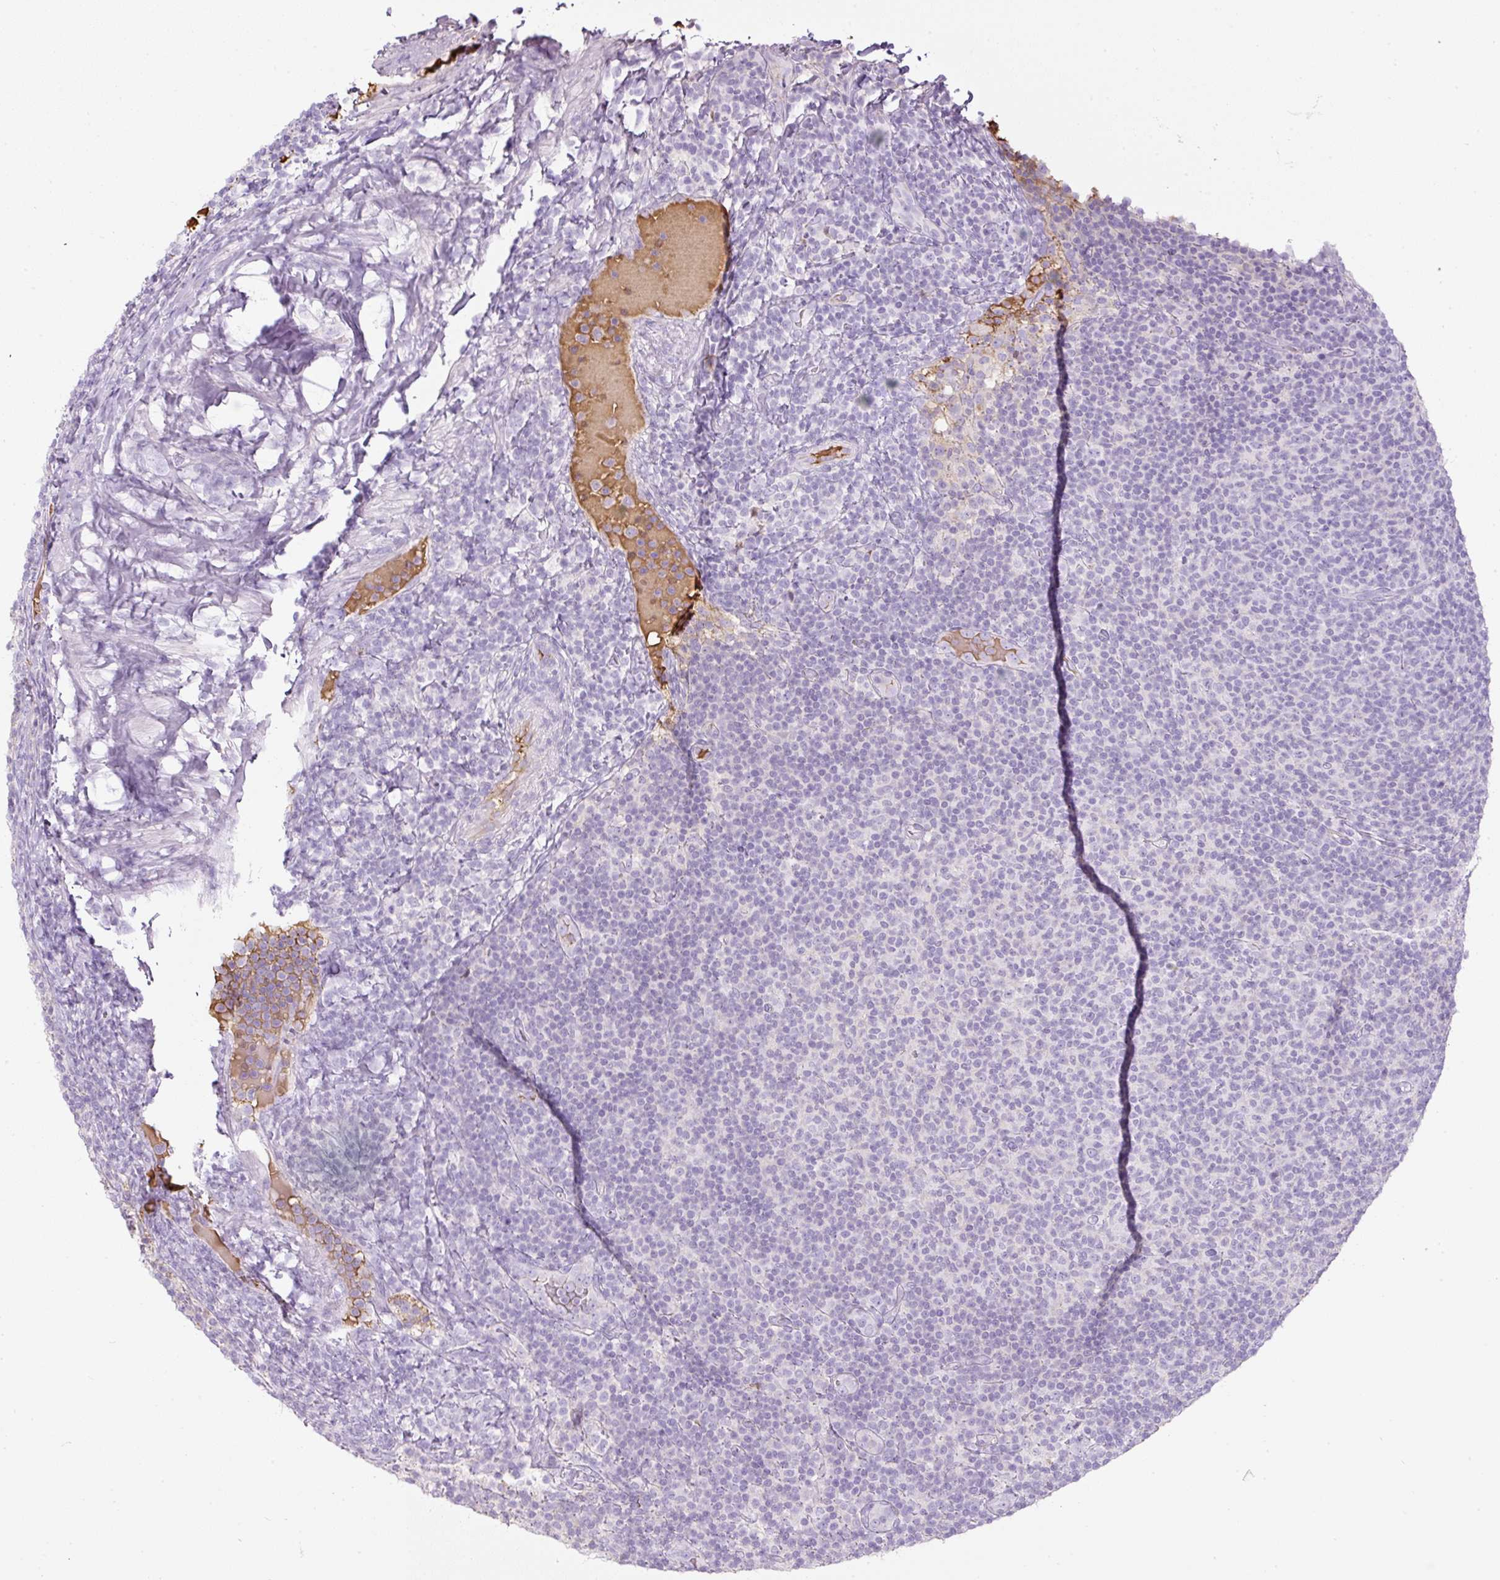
{"staining": {"intensity": "negative", "quantity": "none", "location": "none"}, "tissue": "lymphoma", "cell_type": "Tumor cells", "image_type": "cancer", "snomed": [{"axis": "morphology", "description": "Malignant lymphoma, non-Hodgkin's type, Low grade"}, {"axis": "topography", "description": "Lymph node"}], "caption": "DAB immunohistochemical staining of lymphoma shows no significant expression in tumor cells. (DAB (3,3'-diaminobenzidine) immunohistochemistry (IHC) with hematoxylin counter stain).", "gene": "APOA1", "patient": {"sex": "male", "age": 66}}